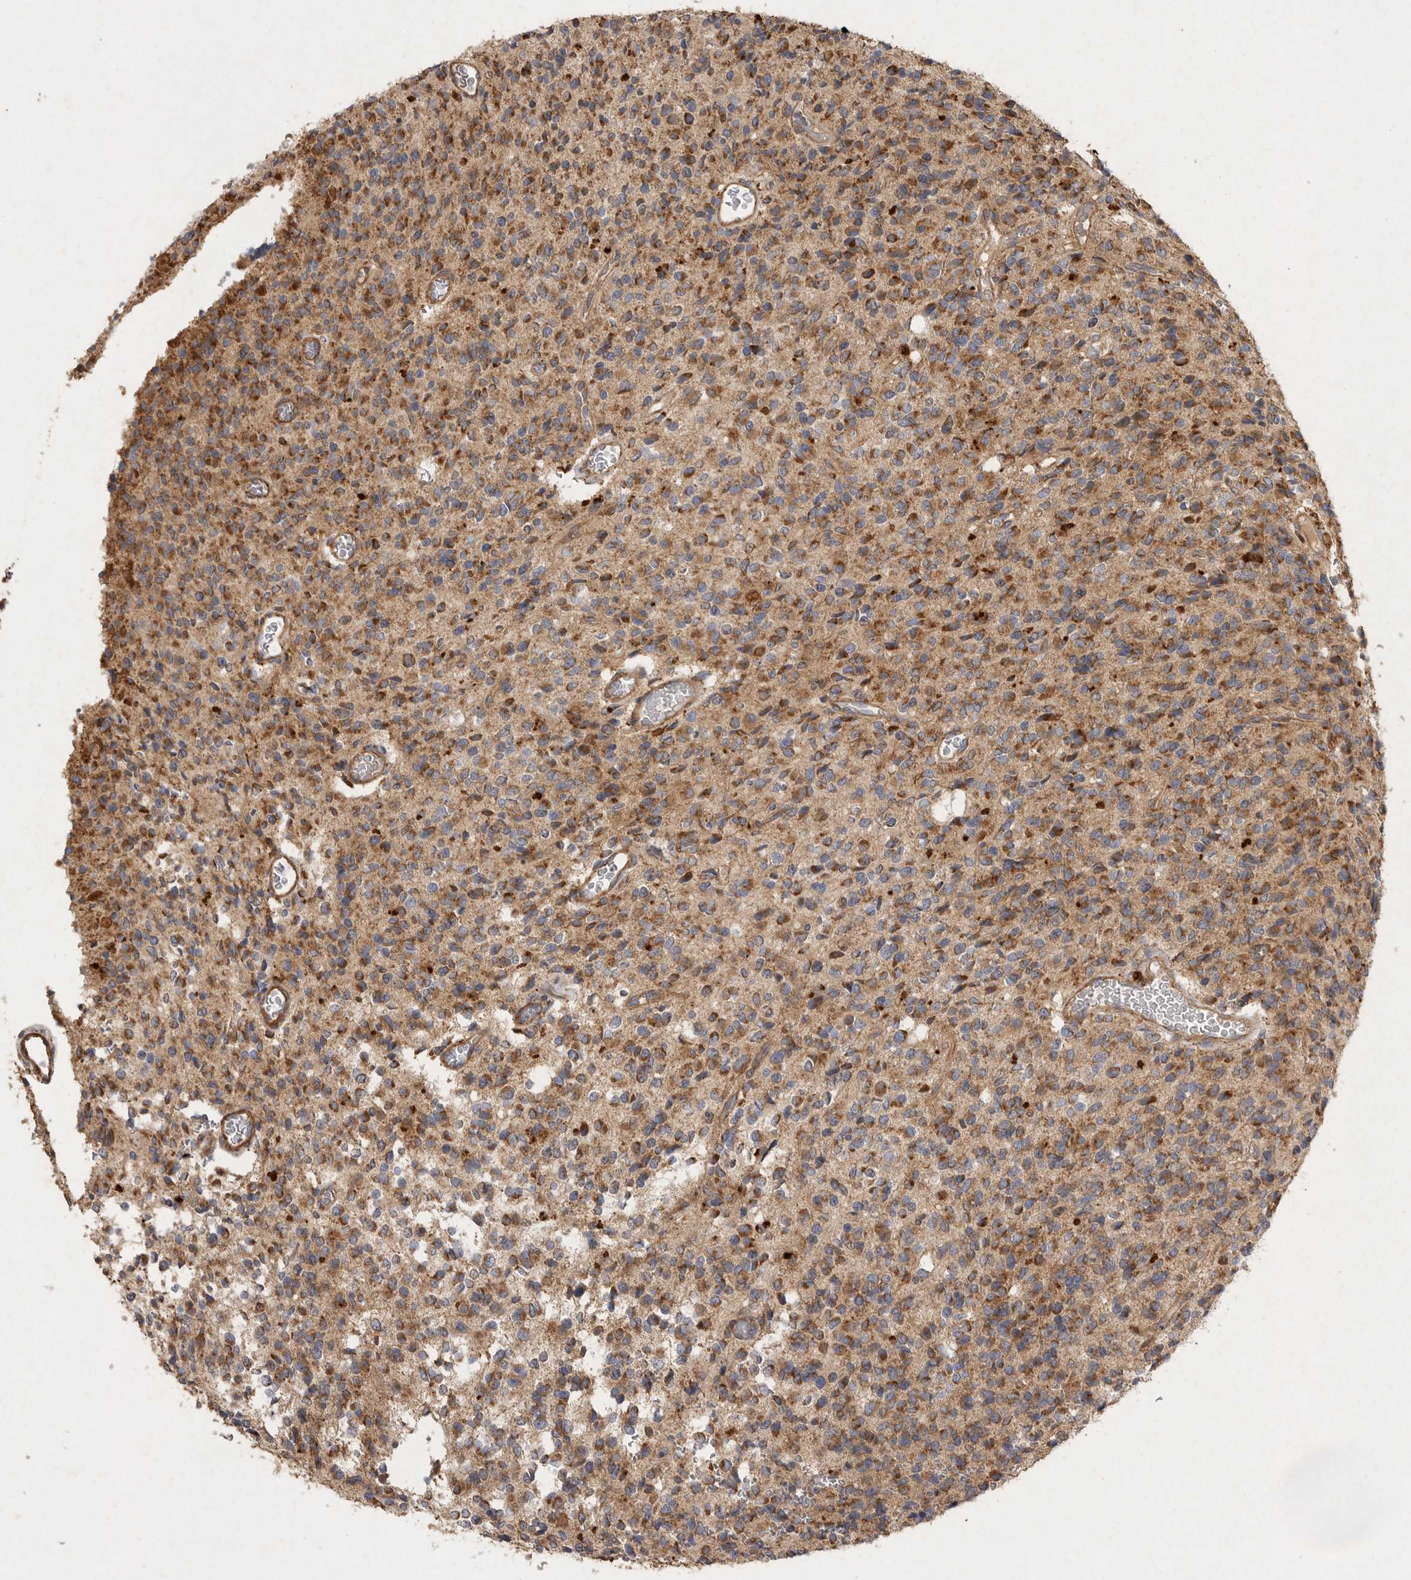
{"staining": {"intensity": "moderate", "quantity": ">75%", "location": "cytoplasmic/membranous"}, "tissue": "glioma", "cell_type": "Tumor cells", "image_type": "cancer", "snomed": [{"axis": "morphology", "description": "Glioma, malignant, High grade"}, {"axis": "topography", "description": "Brain"}], "caption": "The immunohistochemical stain labels moderate cytoplasmic/membranous staining in tumor cells of glioma tissue.", "gene": "MRPL41", "patient": {"sex": "male", "age": 34}}